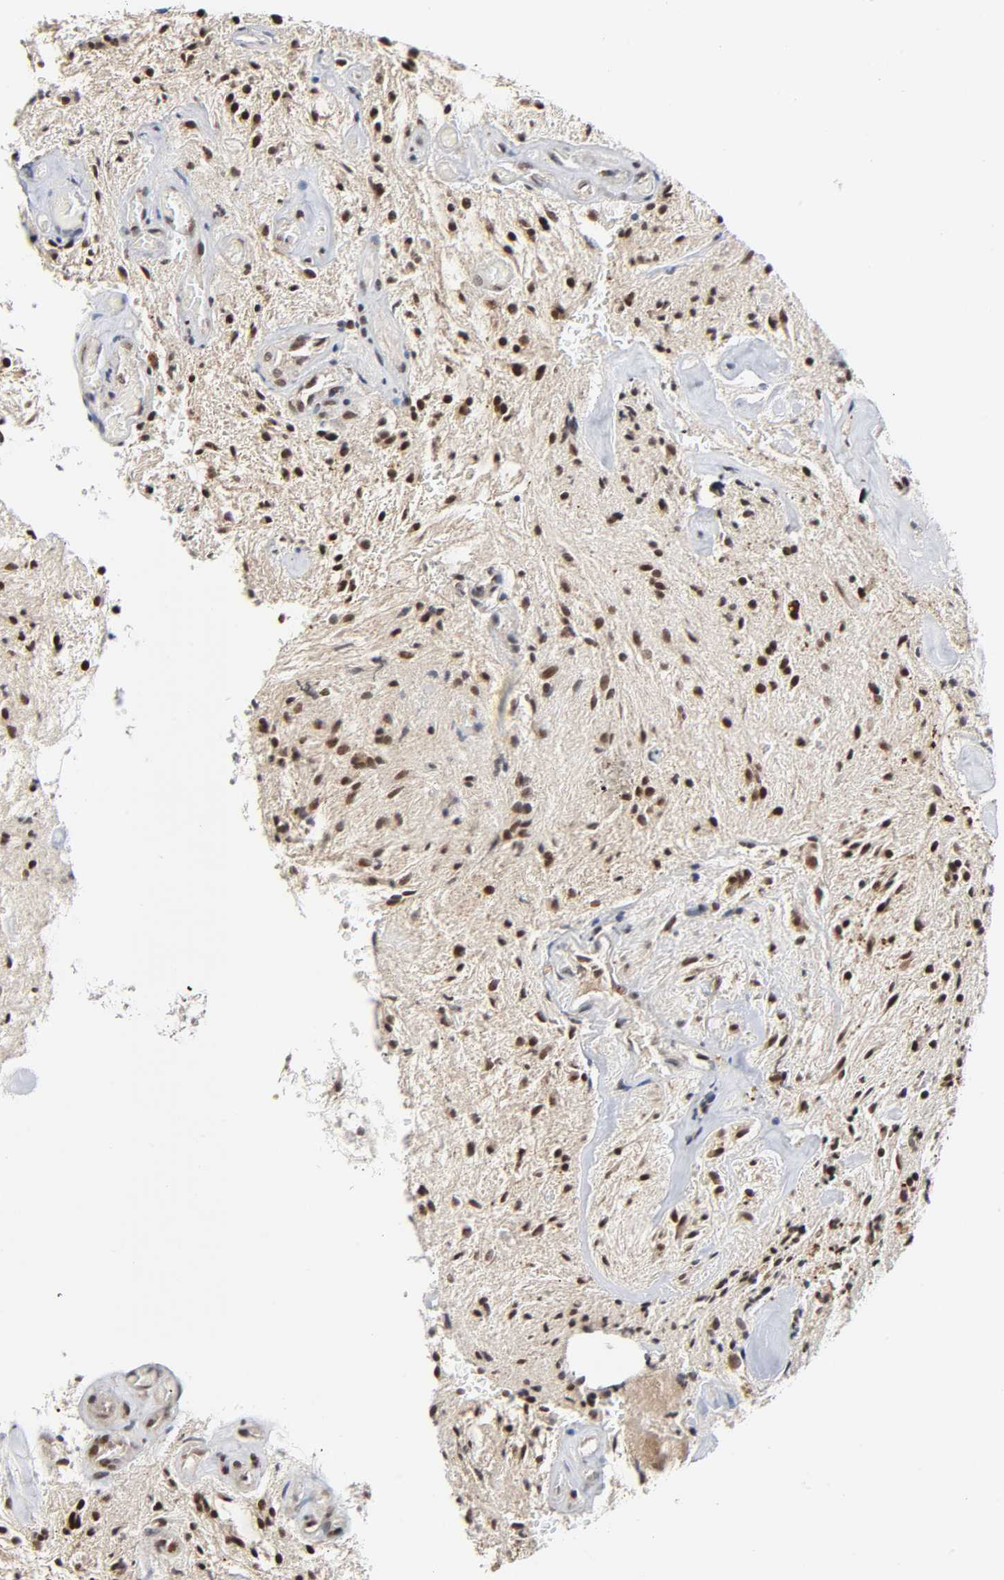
{"staining": {"intensity": "strong", "quantity": ">75%", "location": "nuclear"}, "tissue": "glioma", "cell_type": "Tumor cells", "image_type": "cancer", "snomed": [{"axis": "morphology", "description": "Glioma, malignant, NOS"}, {"axis": "topography", "description": "Cerebellum"}], "caption": "The histopathology image shows a brown stain indicating the presence of a protein in the nuclear of tumor cells in glioma.", "gene": "KAT2B", "patient": {"sex": "female", "age": 10}}